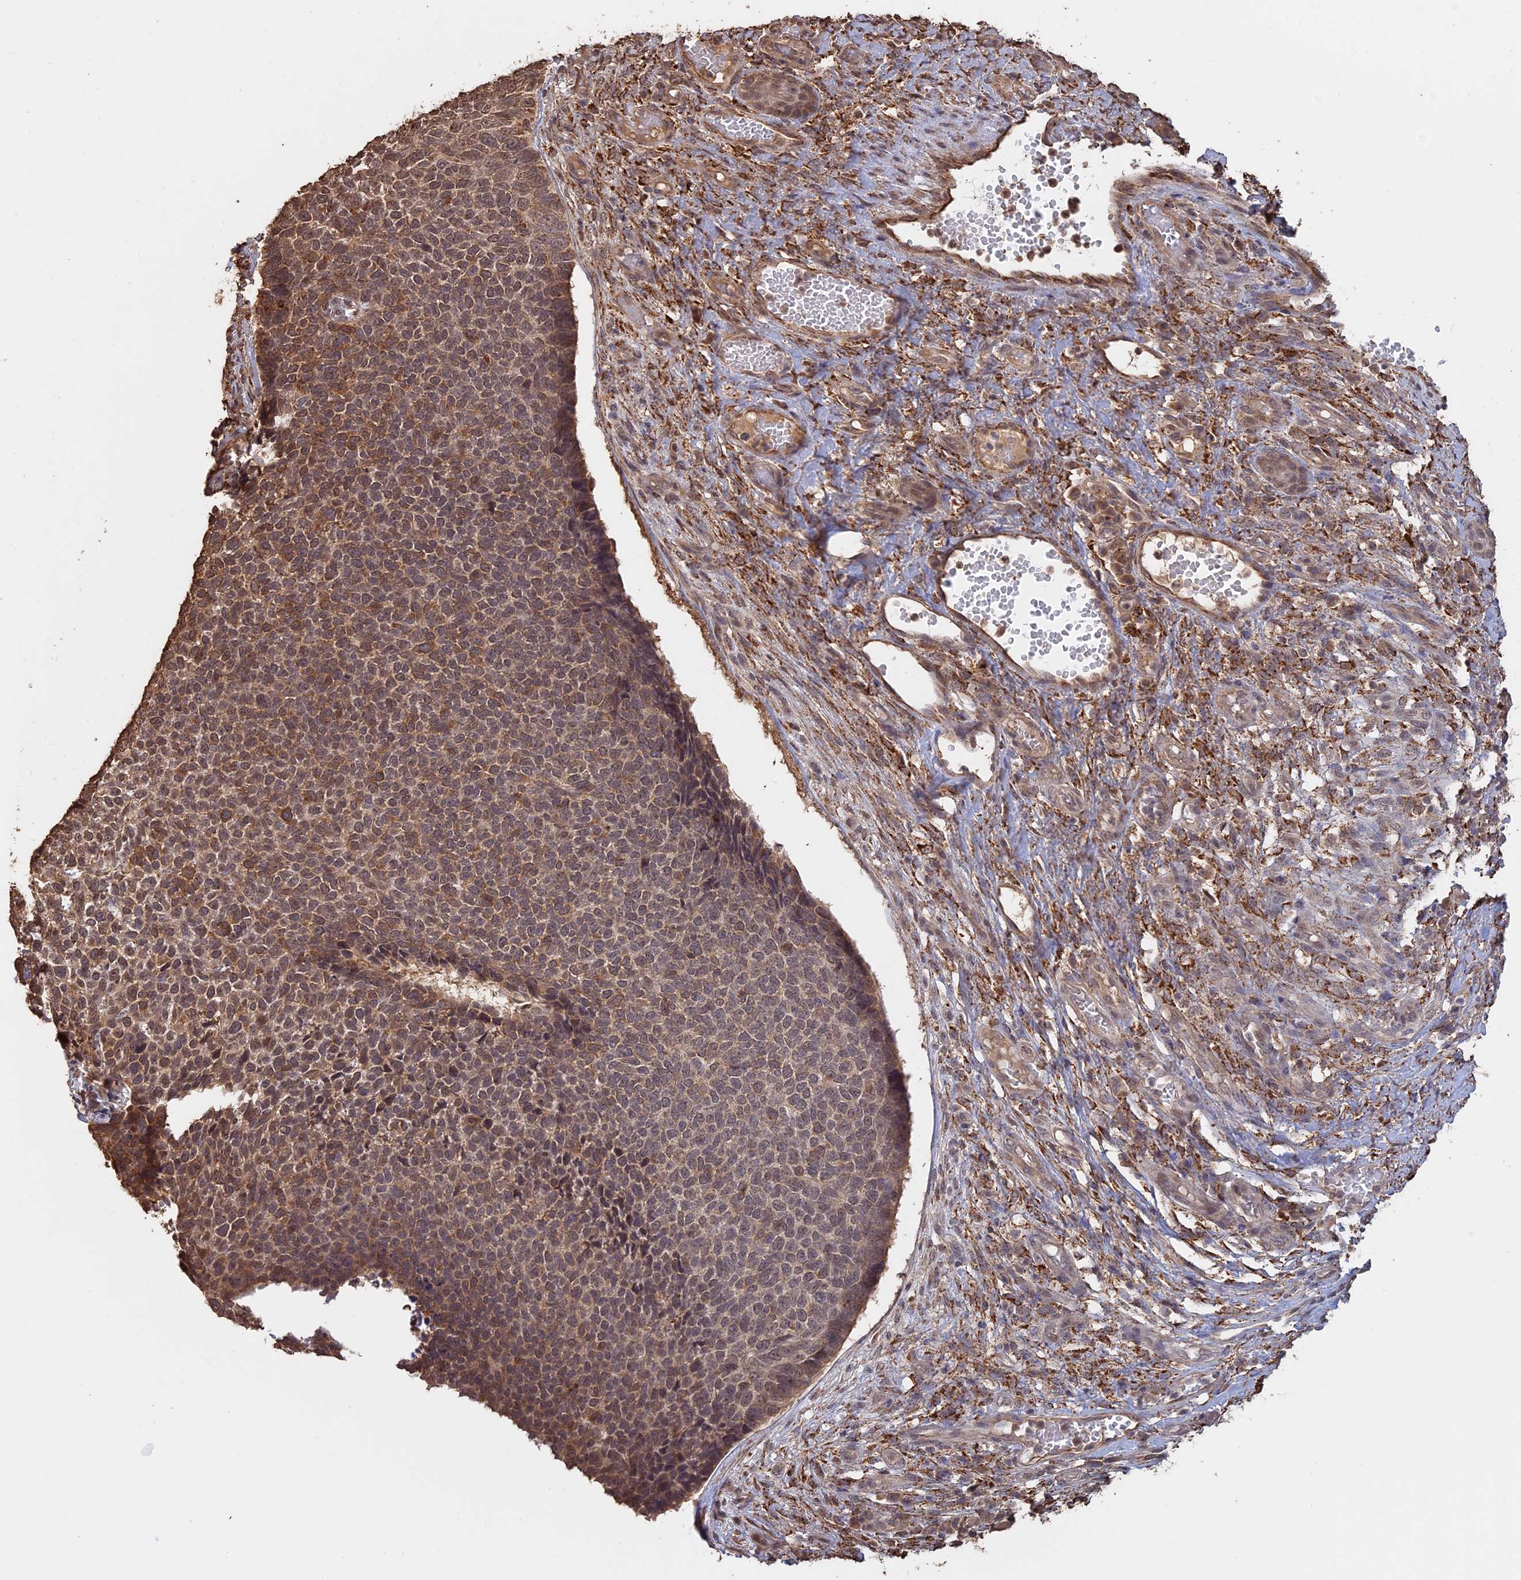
{"staining": {"intensity": "moderate", "quantity": ">75%", "location": "cytoplasmic/membranous"}, "tissue": "skin cancer", "cell_type": "Tumor cells", "image_type": "cancer", "snomed": [{"axis": "morphology", "description": "Basal cell carcinoma"}, {"axis": "topography", "description": "Skin"}], "caption": "Protein staining exhibits moderate cytoplasmic/membranous positivity in about >75% of tumor cells in basal cell carcinoma (skin).", "gene": "FAM210B", "patient": {"sex": "female", "age": 84}}